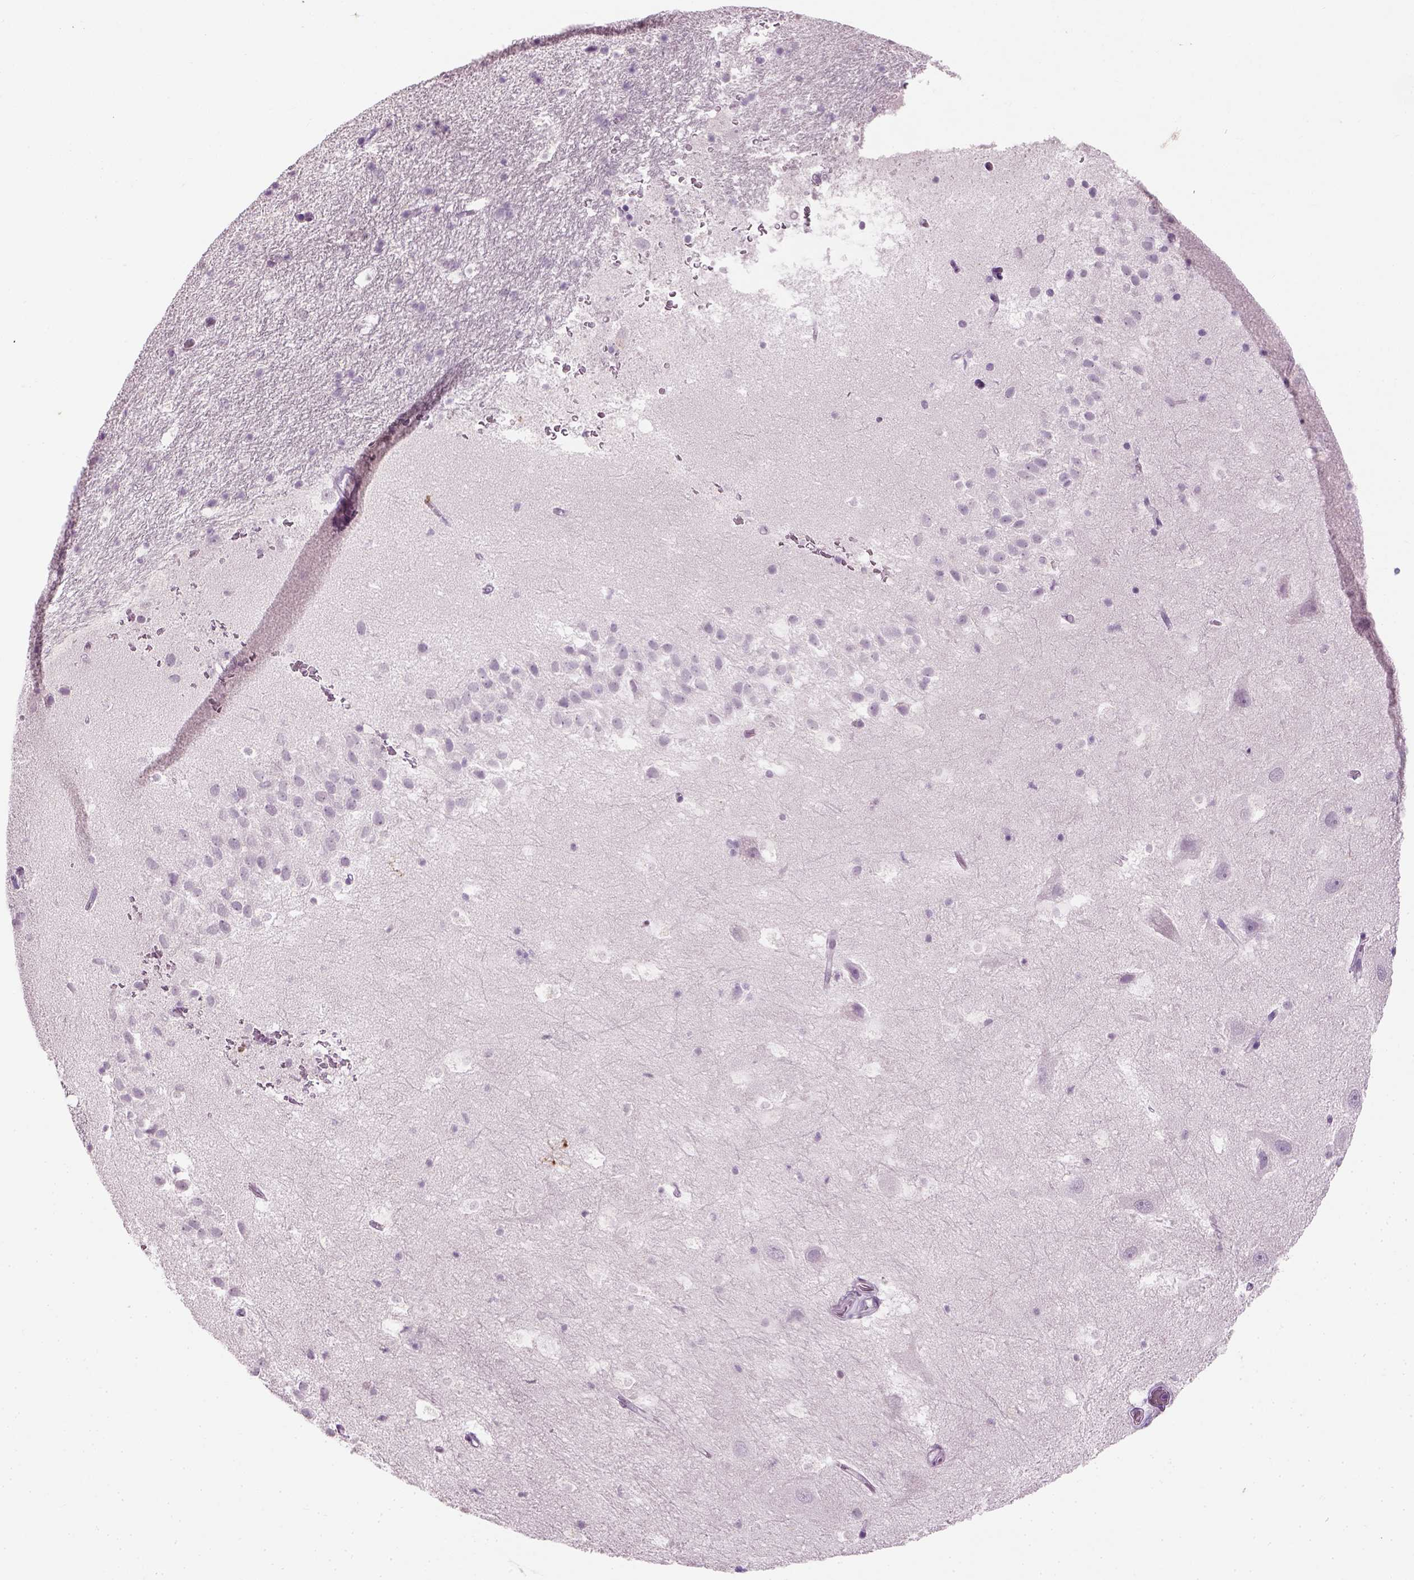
{"staining": {"intensity": "negative", "quantity": "none", "location": "none"}, "tissue": "hippocampus", "cell_type": "Glial cells", "image_type": "normal", "snomed": [{"axis": "morphology", "description": "Normal tissue, NOS"}, {"axis": "topography", "description": "Hippocampus"}], "caption": "Immunohistochemistry (IHC) micrograph of benign hippocampus stained for a protein (brown), which reveals no expression in glial cells.", "gene": "TH", "patient": {"sex": "male", "age": 26}}